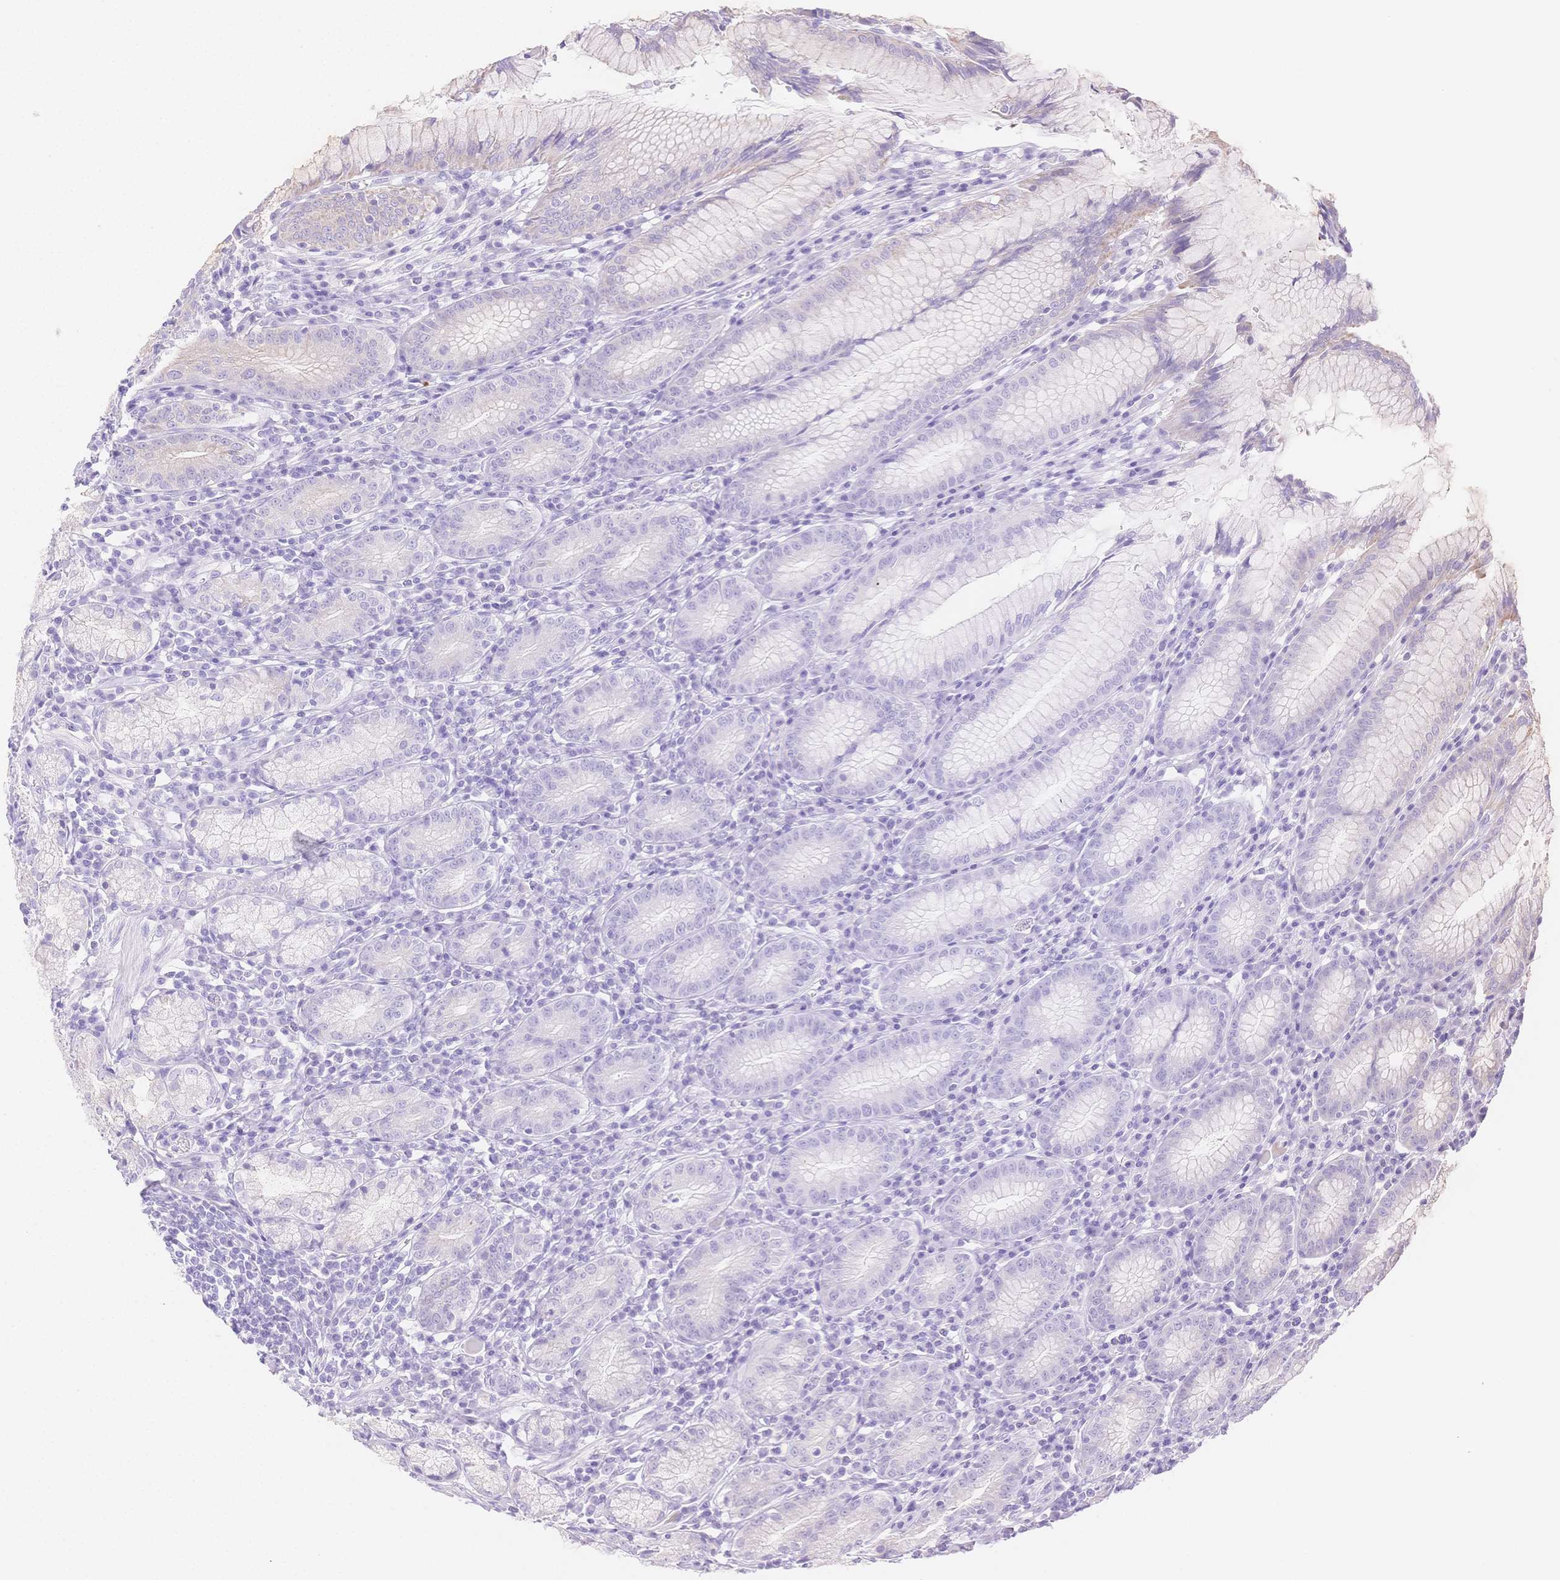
{"staining": {"intensity": "weak", "quantity": "<25%", "location": "cytoplasmic/membranous"}, "tissue": "stomach", "cell_type": "Glandular cells", "image_type": "normal", "snomed": [{"axis": "morphology", "description": "Normal tissue, NOS"}, {"axis": "topography", "description": "Stomach"}], "caption": "A high-resolution image shows immunohistochemistry staining of unremarkable stomach, which displays no significant staining in glandular cells.", "gene": "WDR54", "patient": {"sex": "male", "age": 55}}